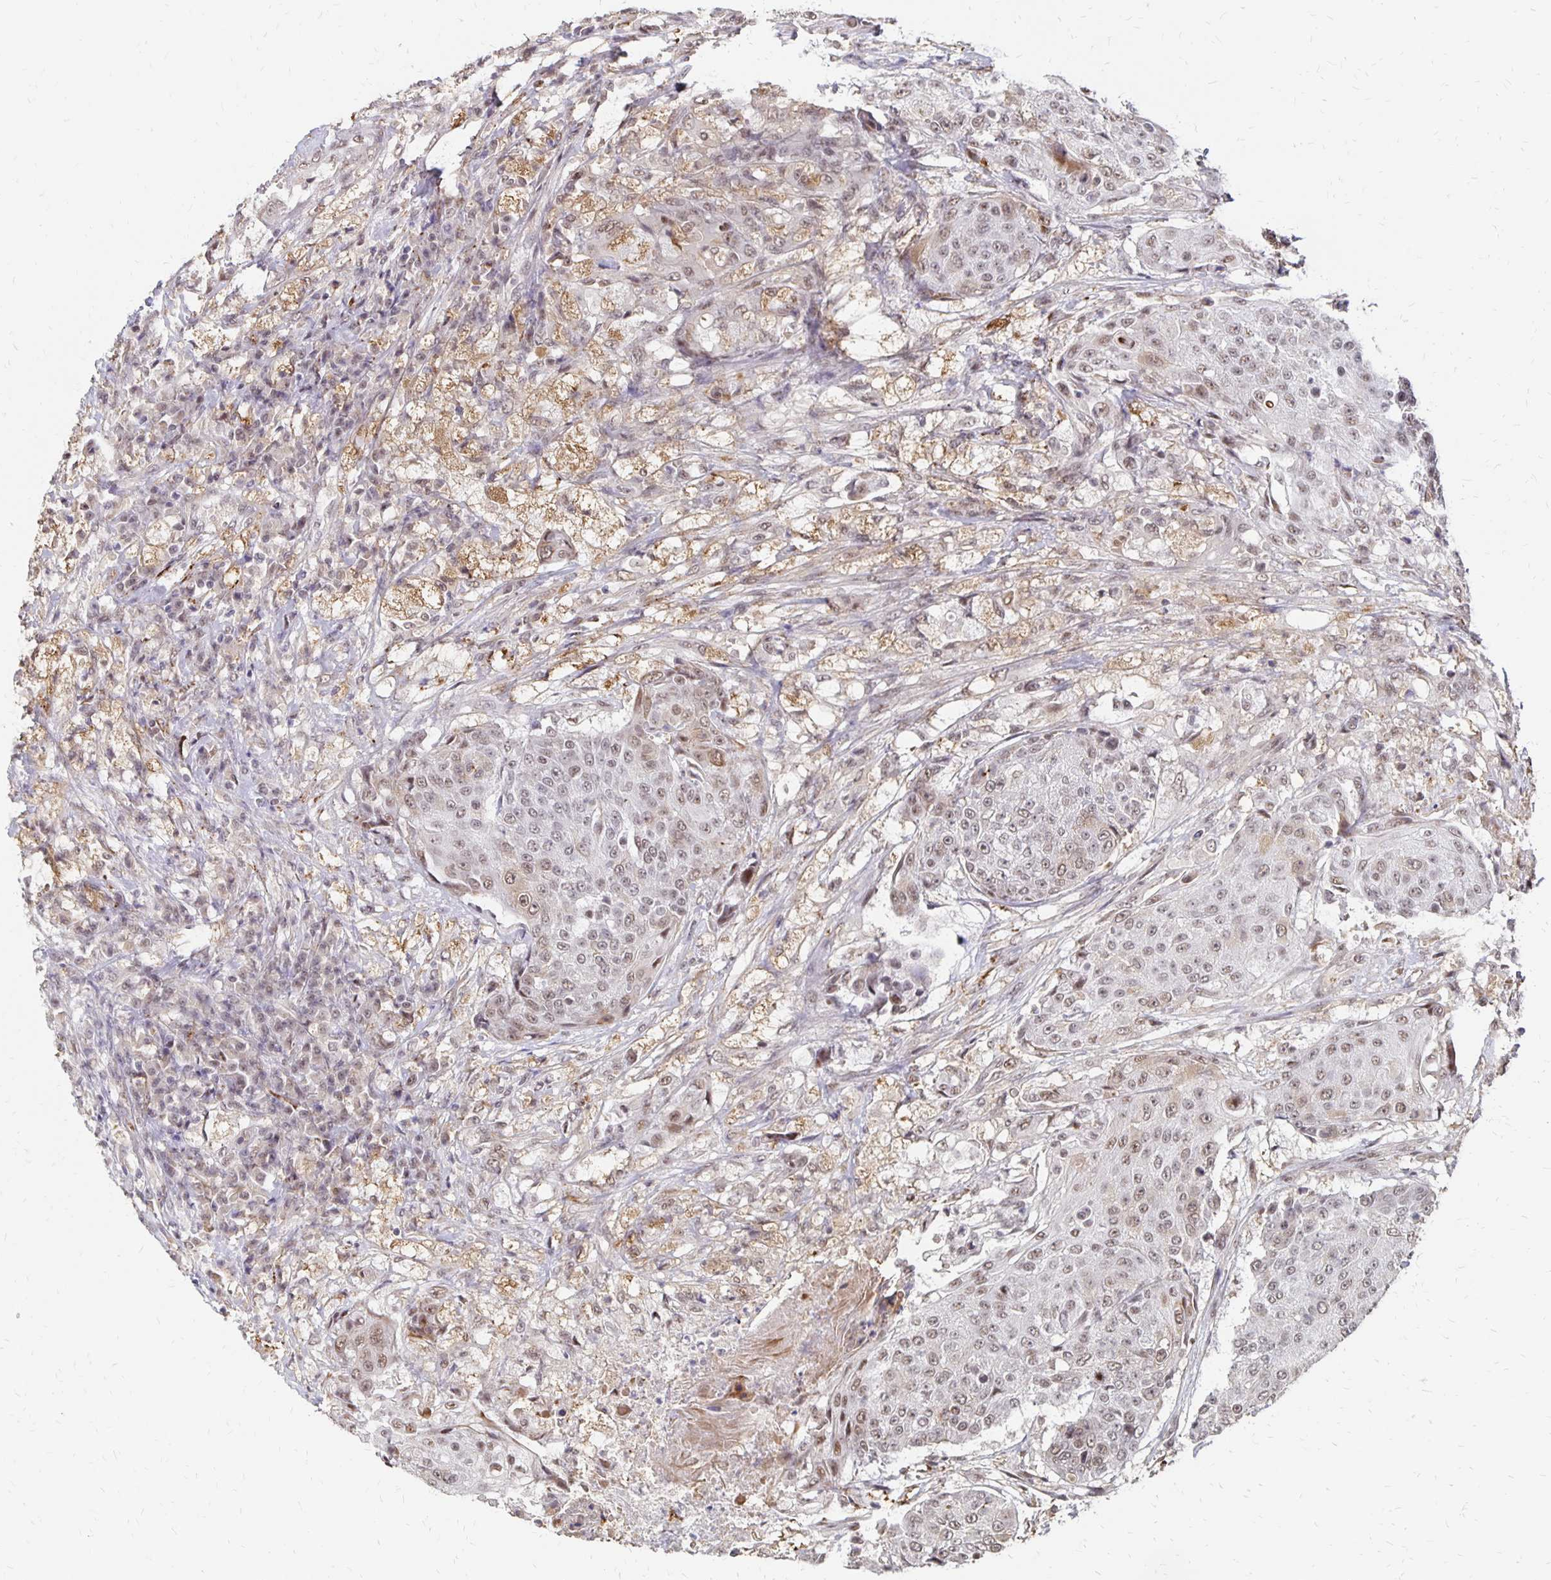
{"staining": {"intensity": "weak", "quantity": "25%-75%", "location": "nuclear"}, "tissue": "urothelial cancer", "cell_type": "Tumor cells", "image_type": "cancer", "snomed": [{"axis": "morphology", "description": "Urothelial carcinoma, High grade"}, {"axis": "topography", "description": "Urinary bladder"}], "caption": "This is an image of IHC staining of urothelial cancer, which shows weak positivity in the nuclear of tumor cells.", "gene": "CLASRP", "patient": {"sex": "female", "age": 63}}